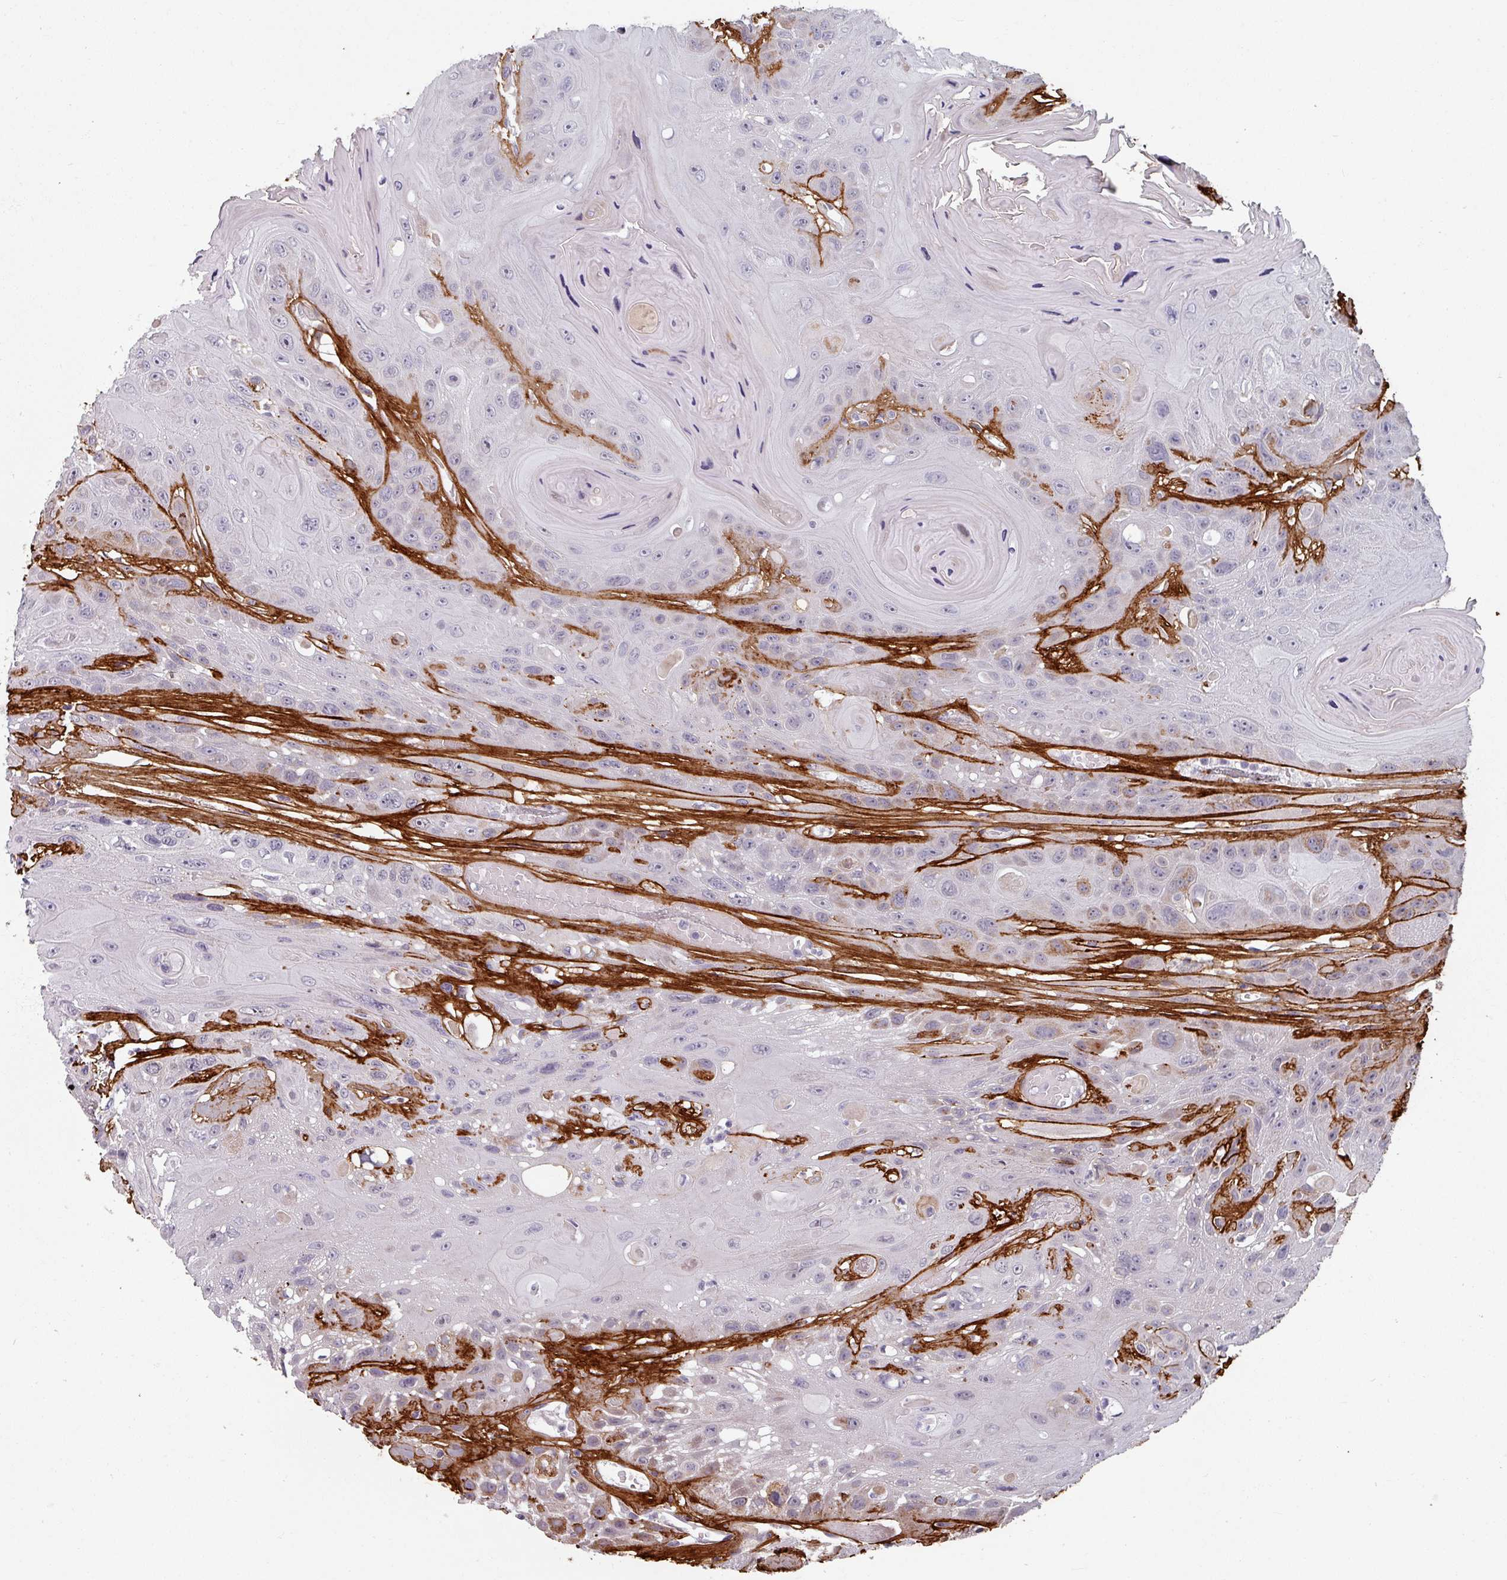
{"staining": {"intensity": "moderate", "quantity": "<25%", "location": "cytoplasmic/membranous"}, "tissue": "head and neck cancer", "cell_type": "Tumor cells", "image_type": "cancer", "snomed": [{"axis": "morphology", "description": "Squamous cell carcinoma, NOS"}, {"axis": "topography", "description": "Head-Neck"}], "caption": "Immunohistochemistry (IHC) image of neoplastic tissue: human head and neck squamous cell carcinoma stained using immunohistochemistry (IHC) demonstrates low levels of moderate protein expression localized specifically in the cytoplasmic/membranous of tumor cells, appearing as a cytoplasmic/membranous brown color.", "gene": "CYB5RL", "patient": {"sex": "female", "age": 59}}